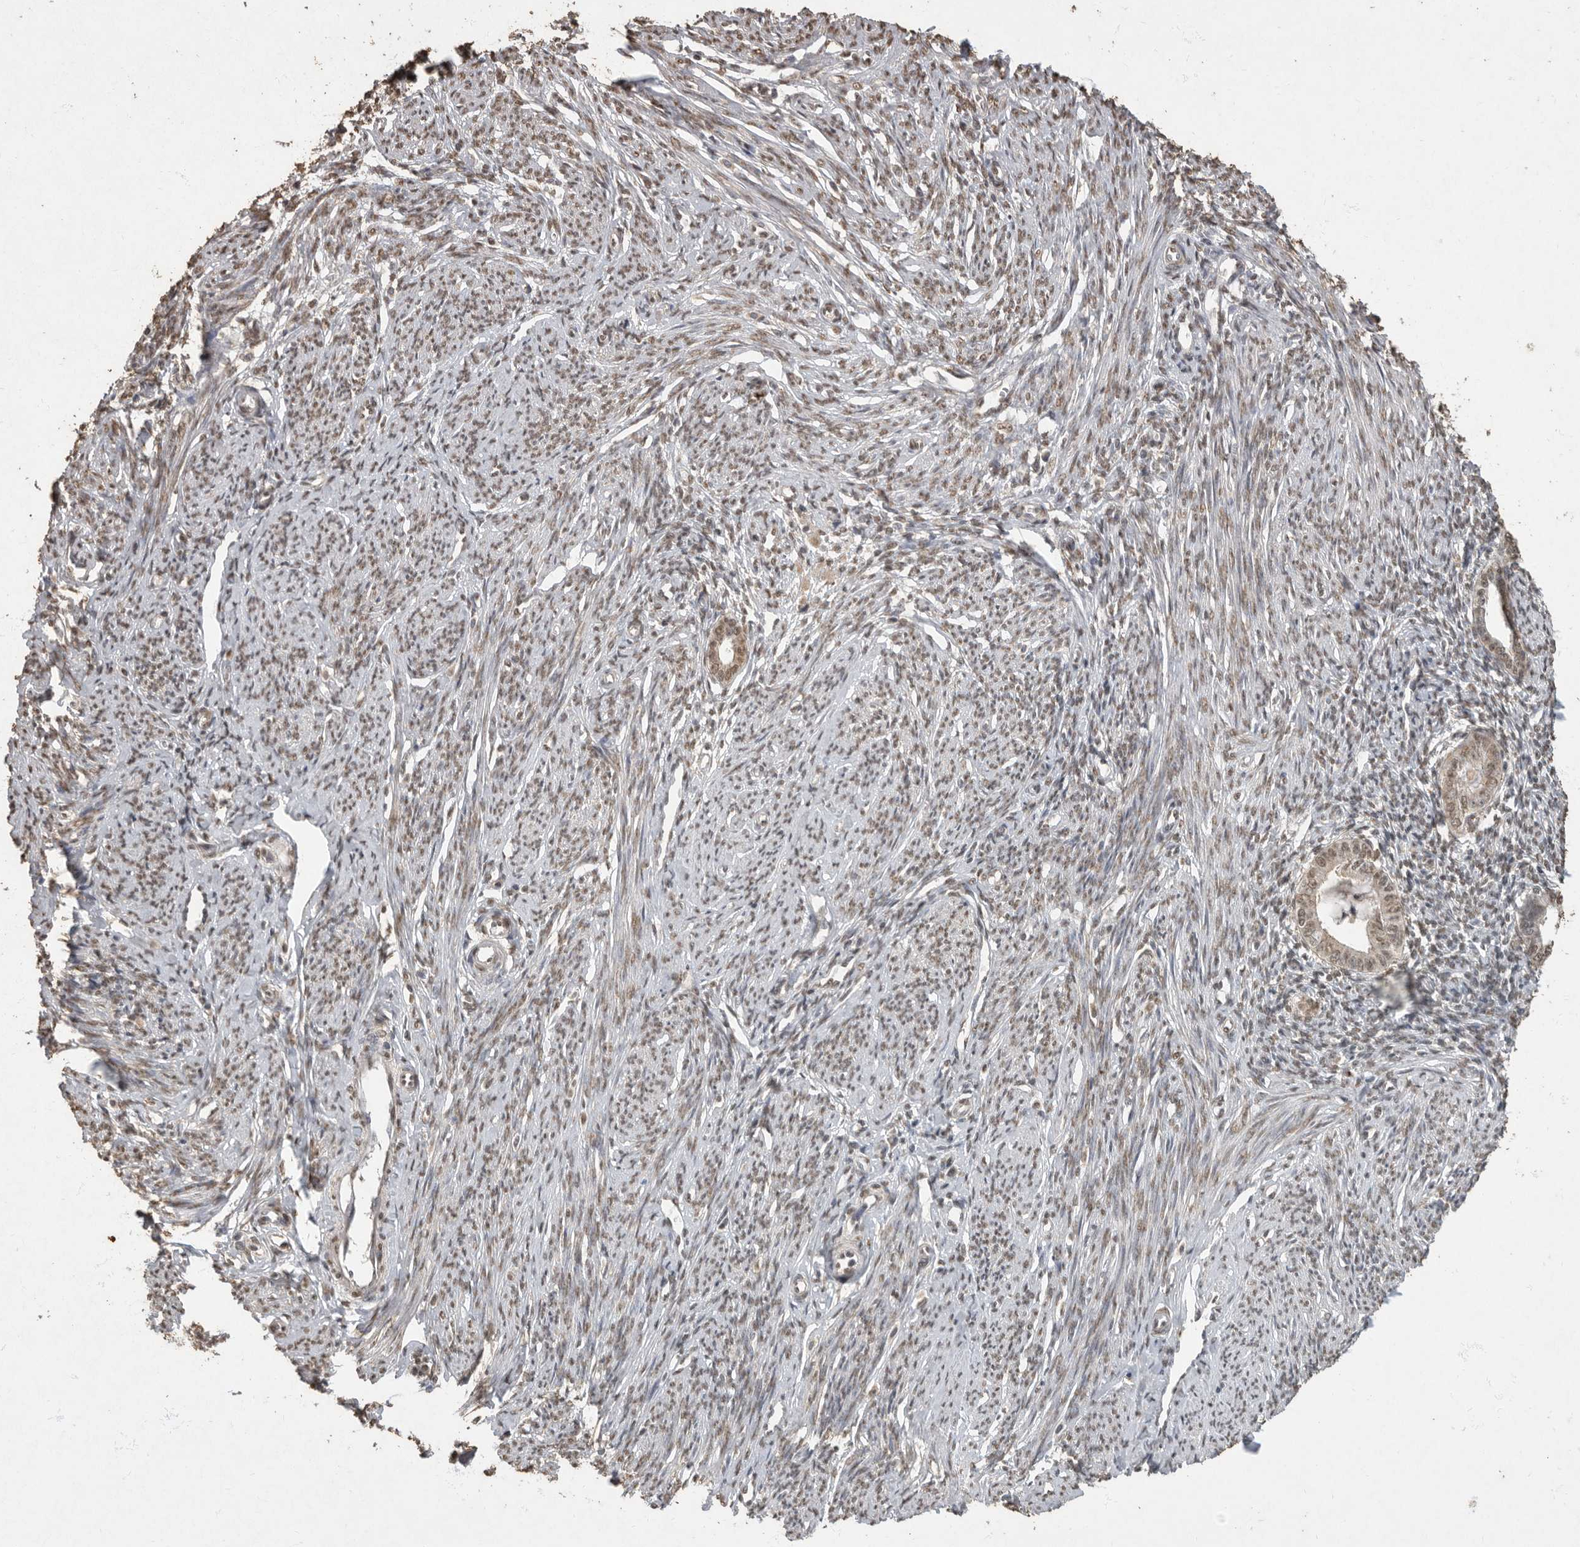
{"staining": {"intensity": "negative", "quantity": "none", "location": "none"}, "tissue": "endometrium", "cell_type": "Cells in endometrial stroma", "image_type": "normal", "snomed": [{"axis": "morphology", "description": "Normal tissue, NOS"}, {"axis": "topography", "description": "Endometrium"}], "caption": "There is no significant positivity in cells in endometrial stroma of endometrium. Nuclei are stained in blue.", "gene": "NBL1", "patient": {"sex": "female", "age": 56}}